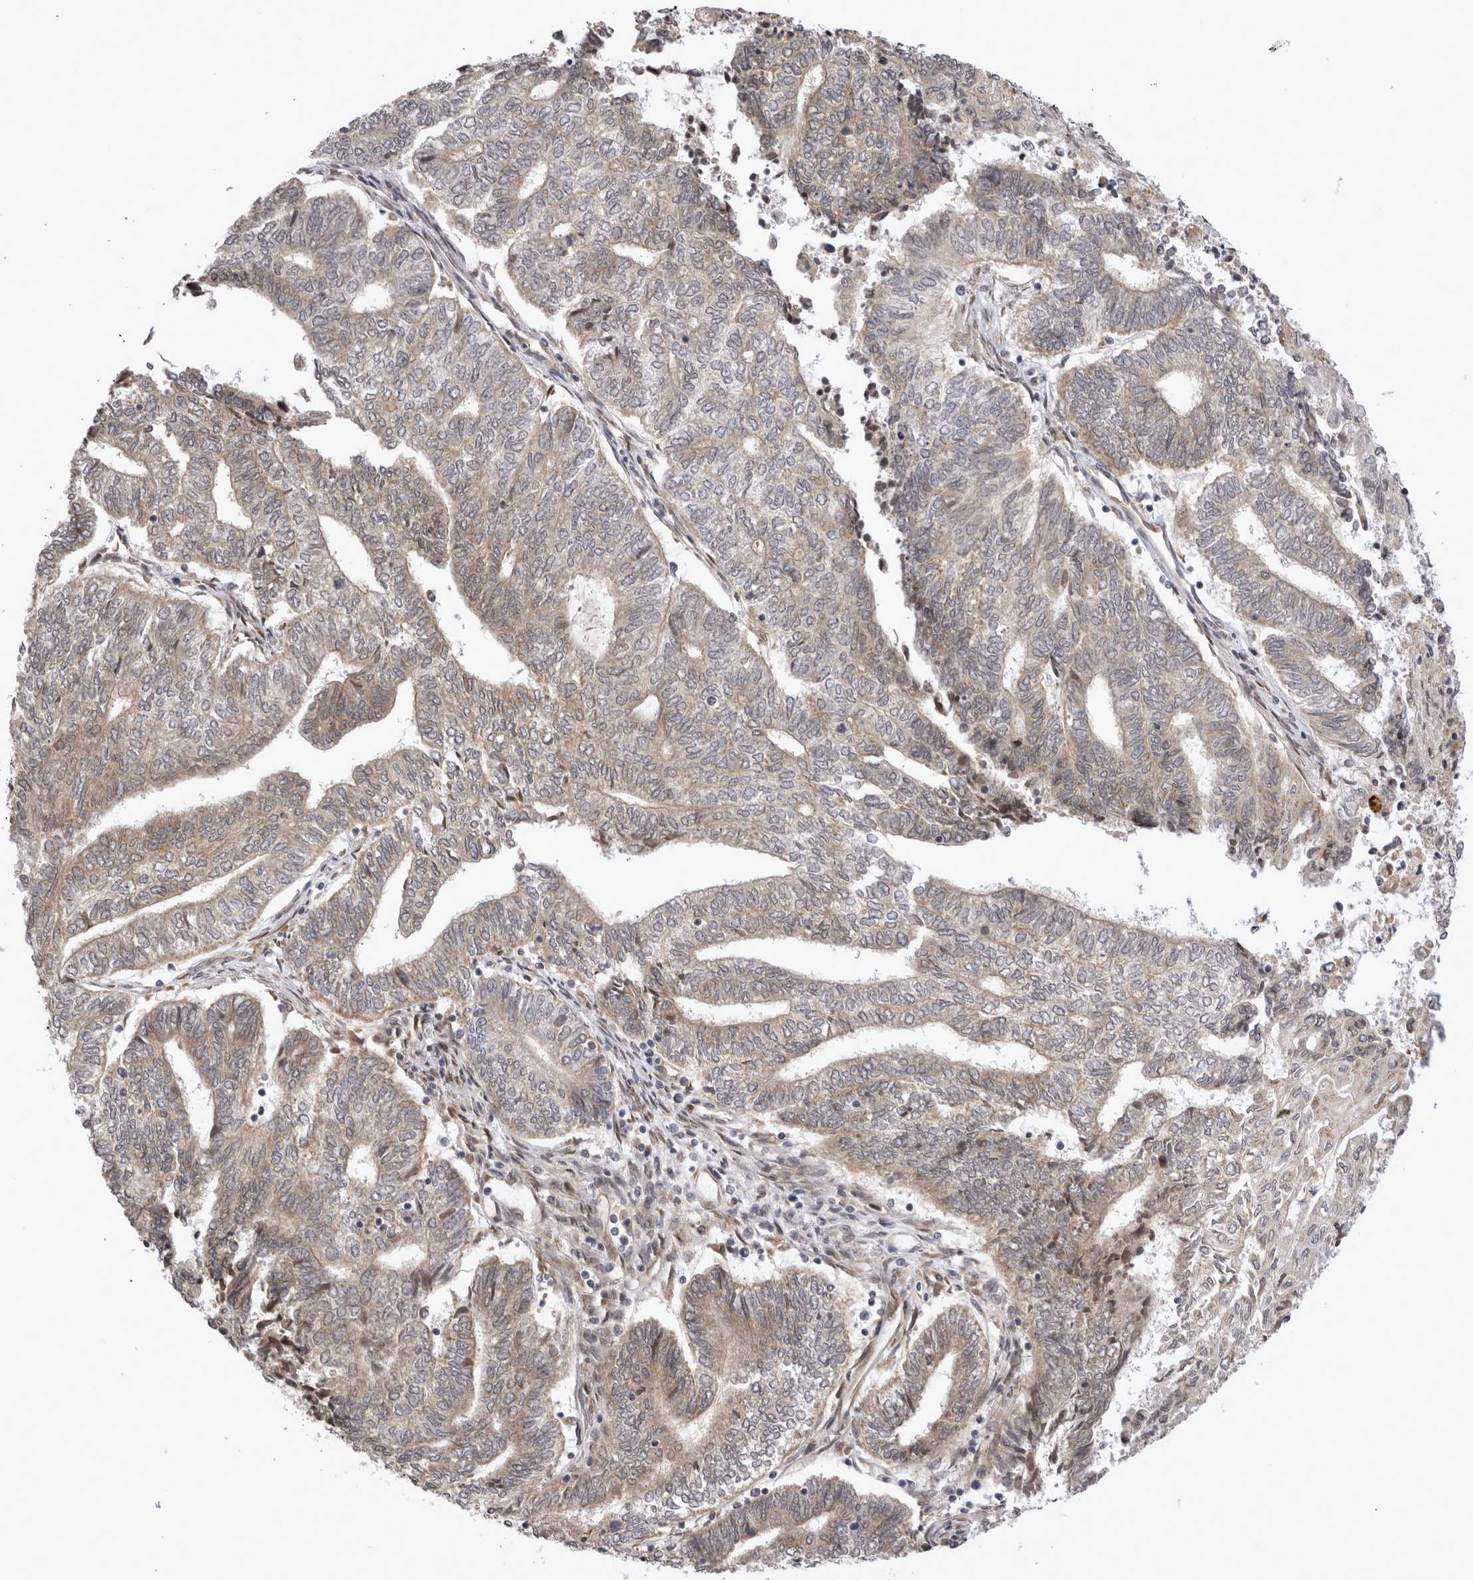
{"staining": {"intensity": "weak", "quantity": "25%-75%", "location": "cytoplasmic/membranous,nuclear"}, "tissue": "endometrial cancer", "cell_type": "Tumor cells", "image_type": "cancer", "snomed": [{"axis": "morphology", "description": "Adenocarcinoma, NOS"}, {"axis": "topography", "description": "Uterus"}, {"axis": "topography", "description": "Endometrium"}], "caption": "Adenocarcinoma (endometrial) stained for a protein (brown) reveals weak cytoplasmic/membranous and nuclear positive positivity in approximately 25%-75% of tumor cells.", "gene": "TMEM65", "patient": {"sex": "female", "age": 70}}